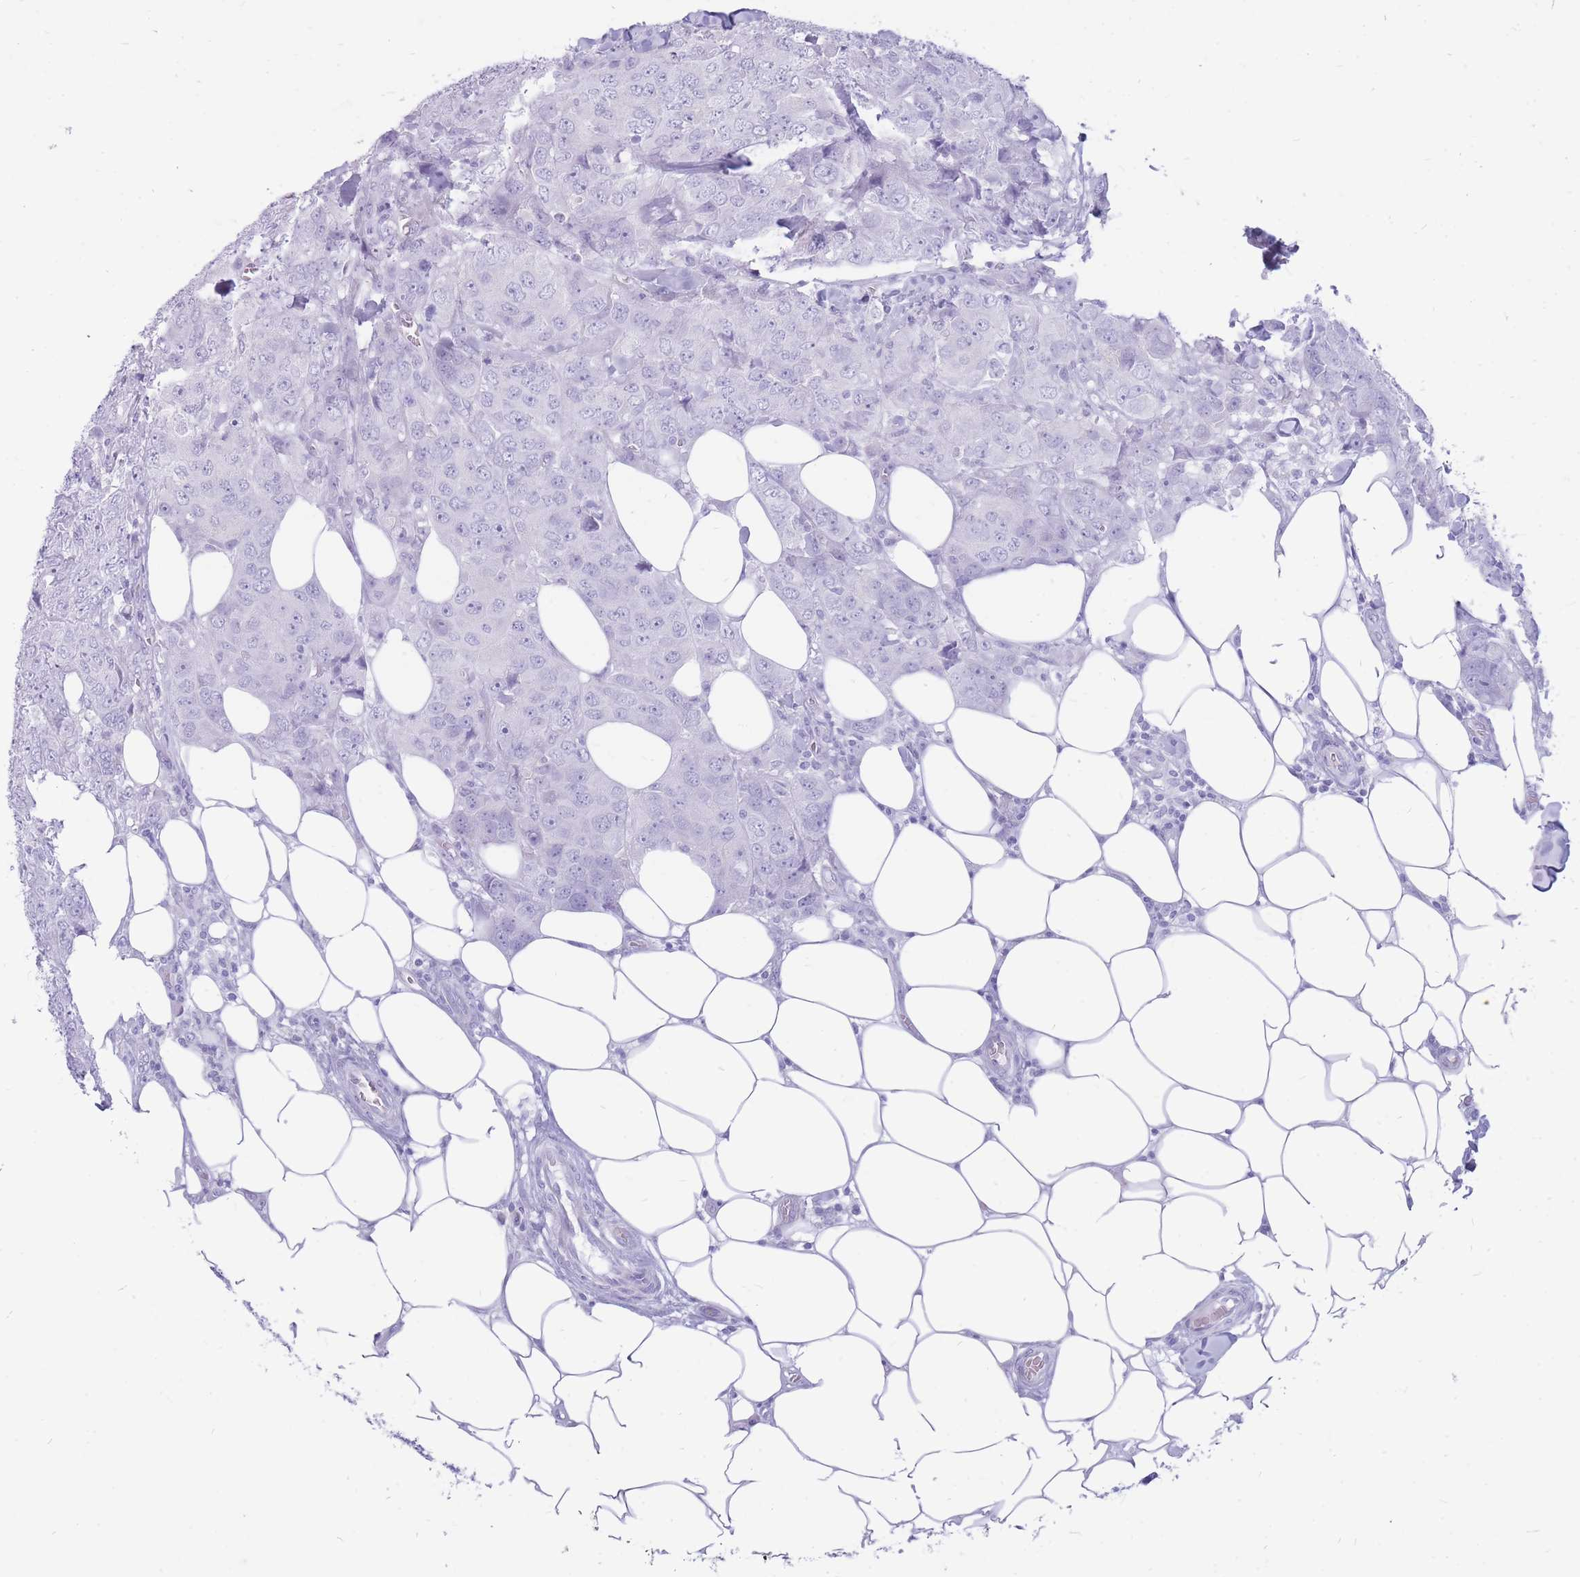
{"staining": {"intensity": "negative", "quantity": "none", "location": "none"}, "tissue": "breast cancer", "cell_type": "Tumor cells", "image_type": "cancer", "snomed": [{"axis": "morphology", "description": "Duct carcinoma"}, {"axis": "topography", "description": "Breast"}], "caption": "Infiltrating ductal carcinoma (breast) stained for a protein using immunohistochemistry shows no staining tumor cells.", "gene": "CYP21A2", "patient": {"sex": "female", "age": 43}}